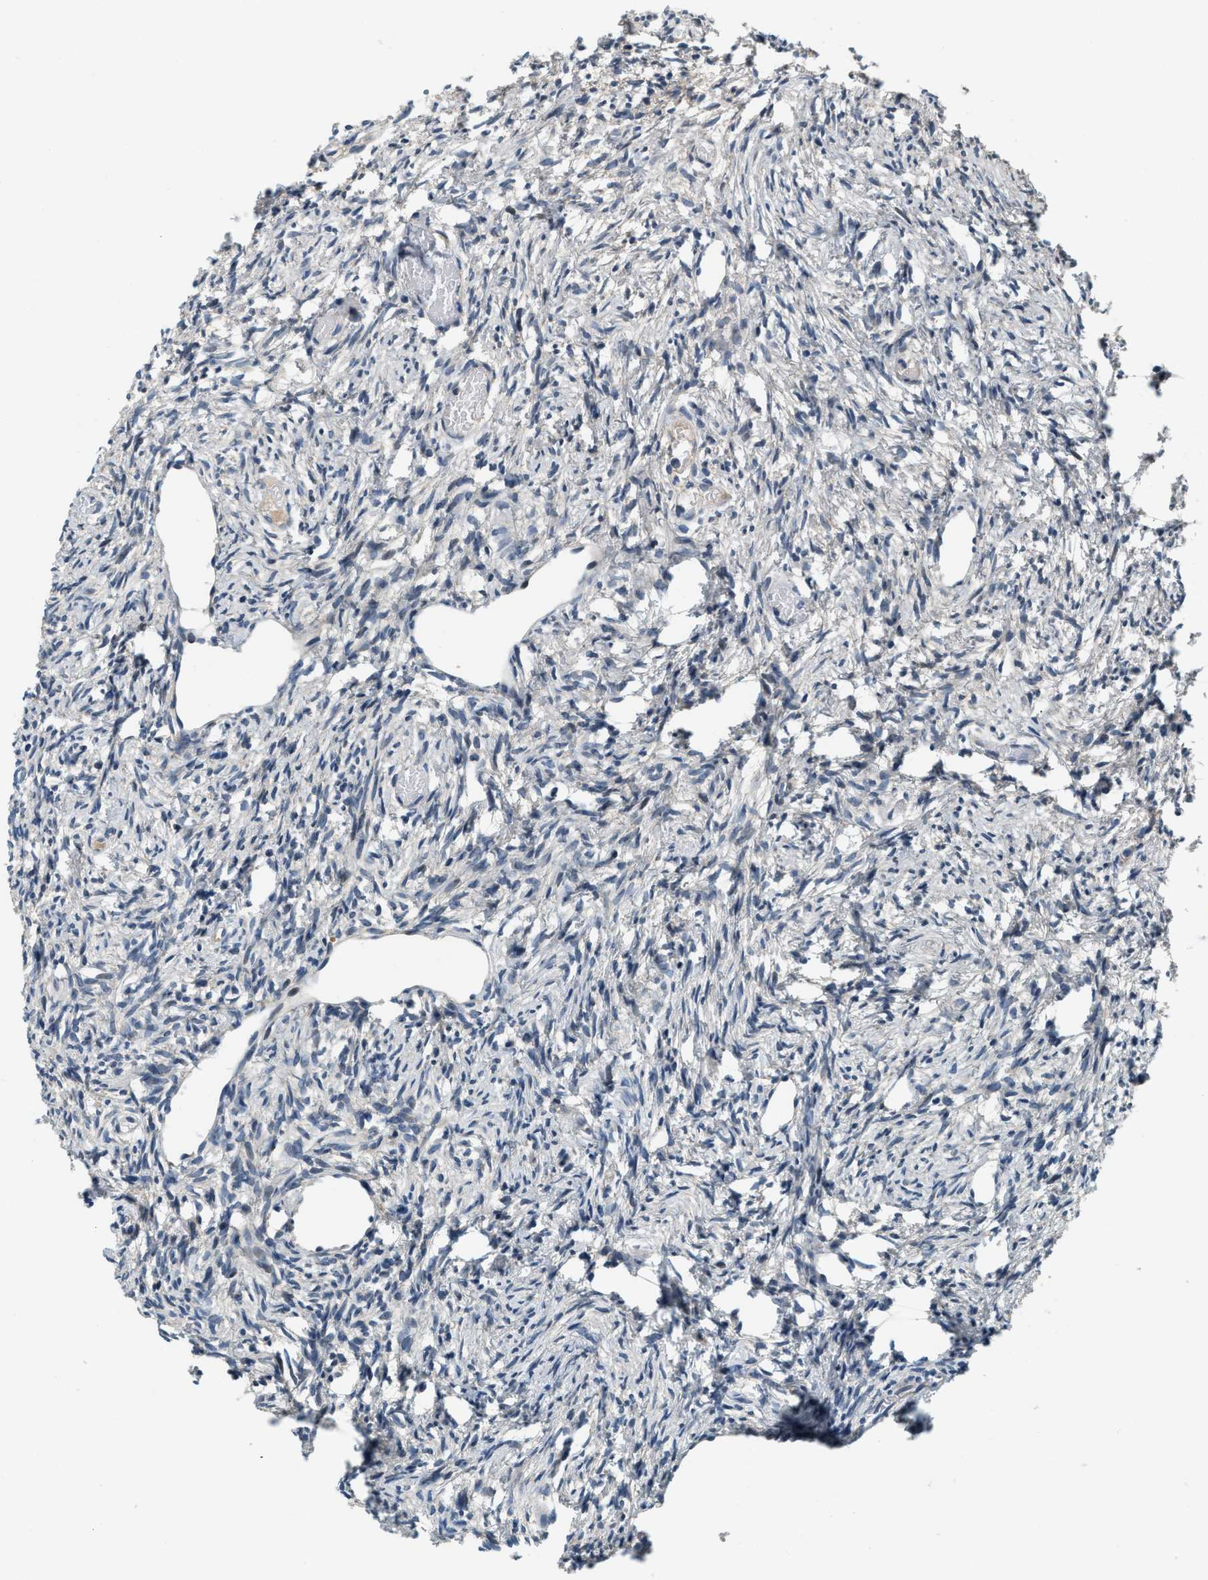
{"staining": {"intensity": "moderate", "quantity": ">75%", "location": "cytoplasmic/membranous"}, "tissue": "ovary", "cell_type": "Follicle cells", "image_type": "normal", "snomed": [{"axis": "morphology", "description": "Normal tissue, NOS"}, {"axis": "topography", "description": "Ovary"}], "caption": "Ovary was stained to show a protein in brown. There is medium levels of moderate cytoplasmic/membranous expression in about >75% of follicle cells. Immunohistochemistry (ihc) stains the protein of interest in brown and the nuclei are stained blue.", "gene": "YAE1", "patient": {"sex": "female", "age": 33}}